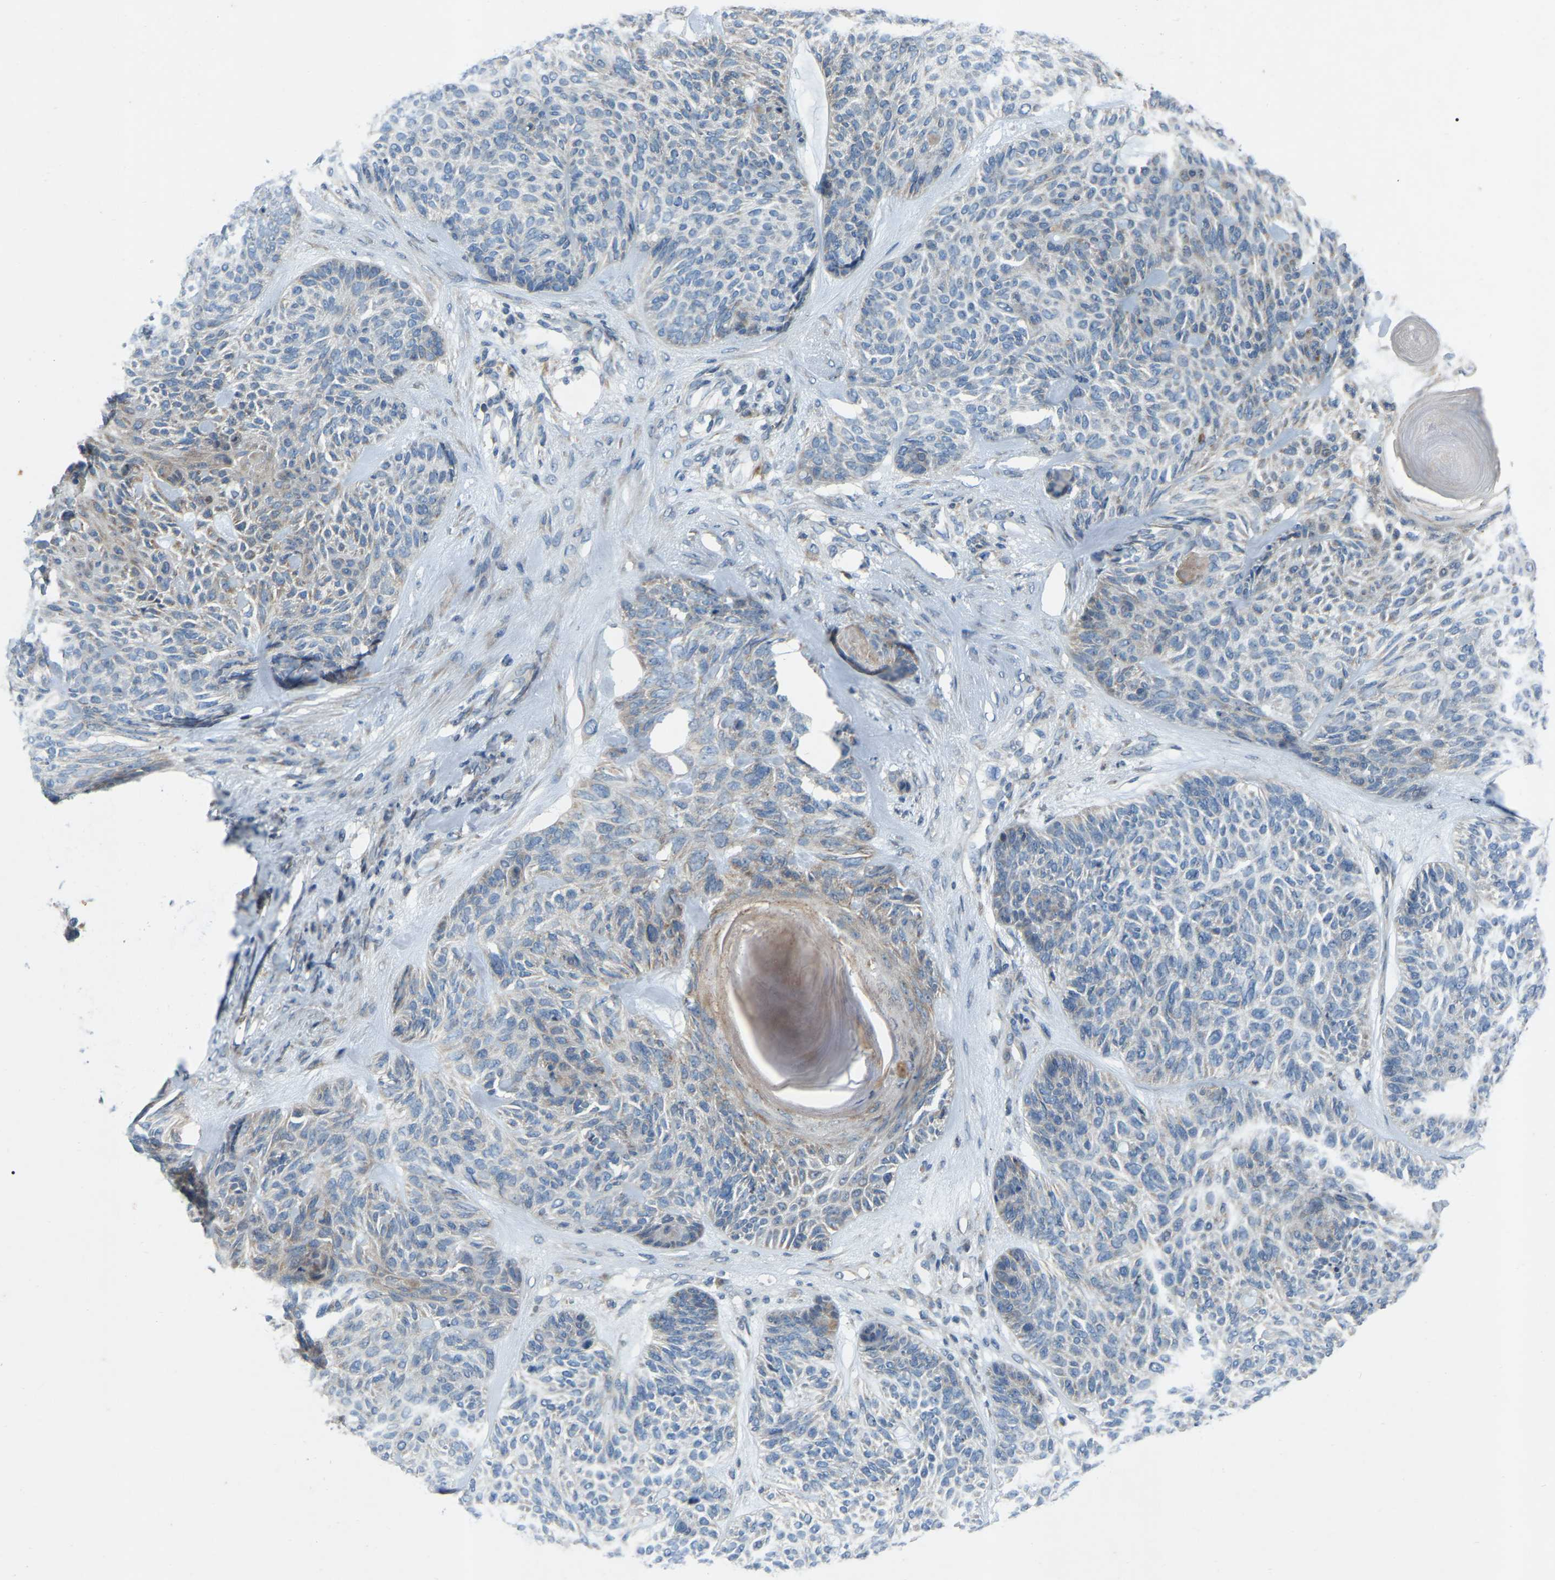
{"staining": {"intensity": "negative", "quantity": "none", "location": "none"}, "tissue": "skin cancer", "cell_type": "Tumor cells", "image_type": "cancer", "snomed": [{"axis": "morphology", "description": "Basal cell carcinoma"}, {"axis": "topography", "description": "Skin"}], "caption": "This is an immunohistochemistry (IHC) image of skin basal cell carcinoma. There is no positivity in tumor cells.", "gene": "PARL", "patient": {"sex": "male", "age": 55}}